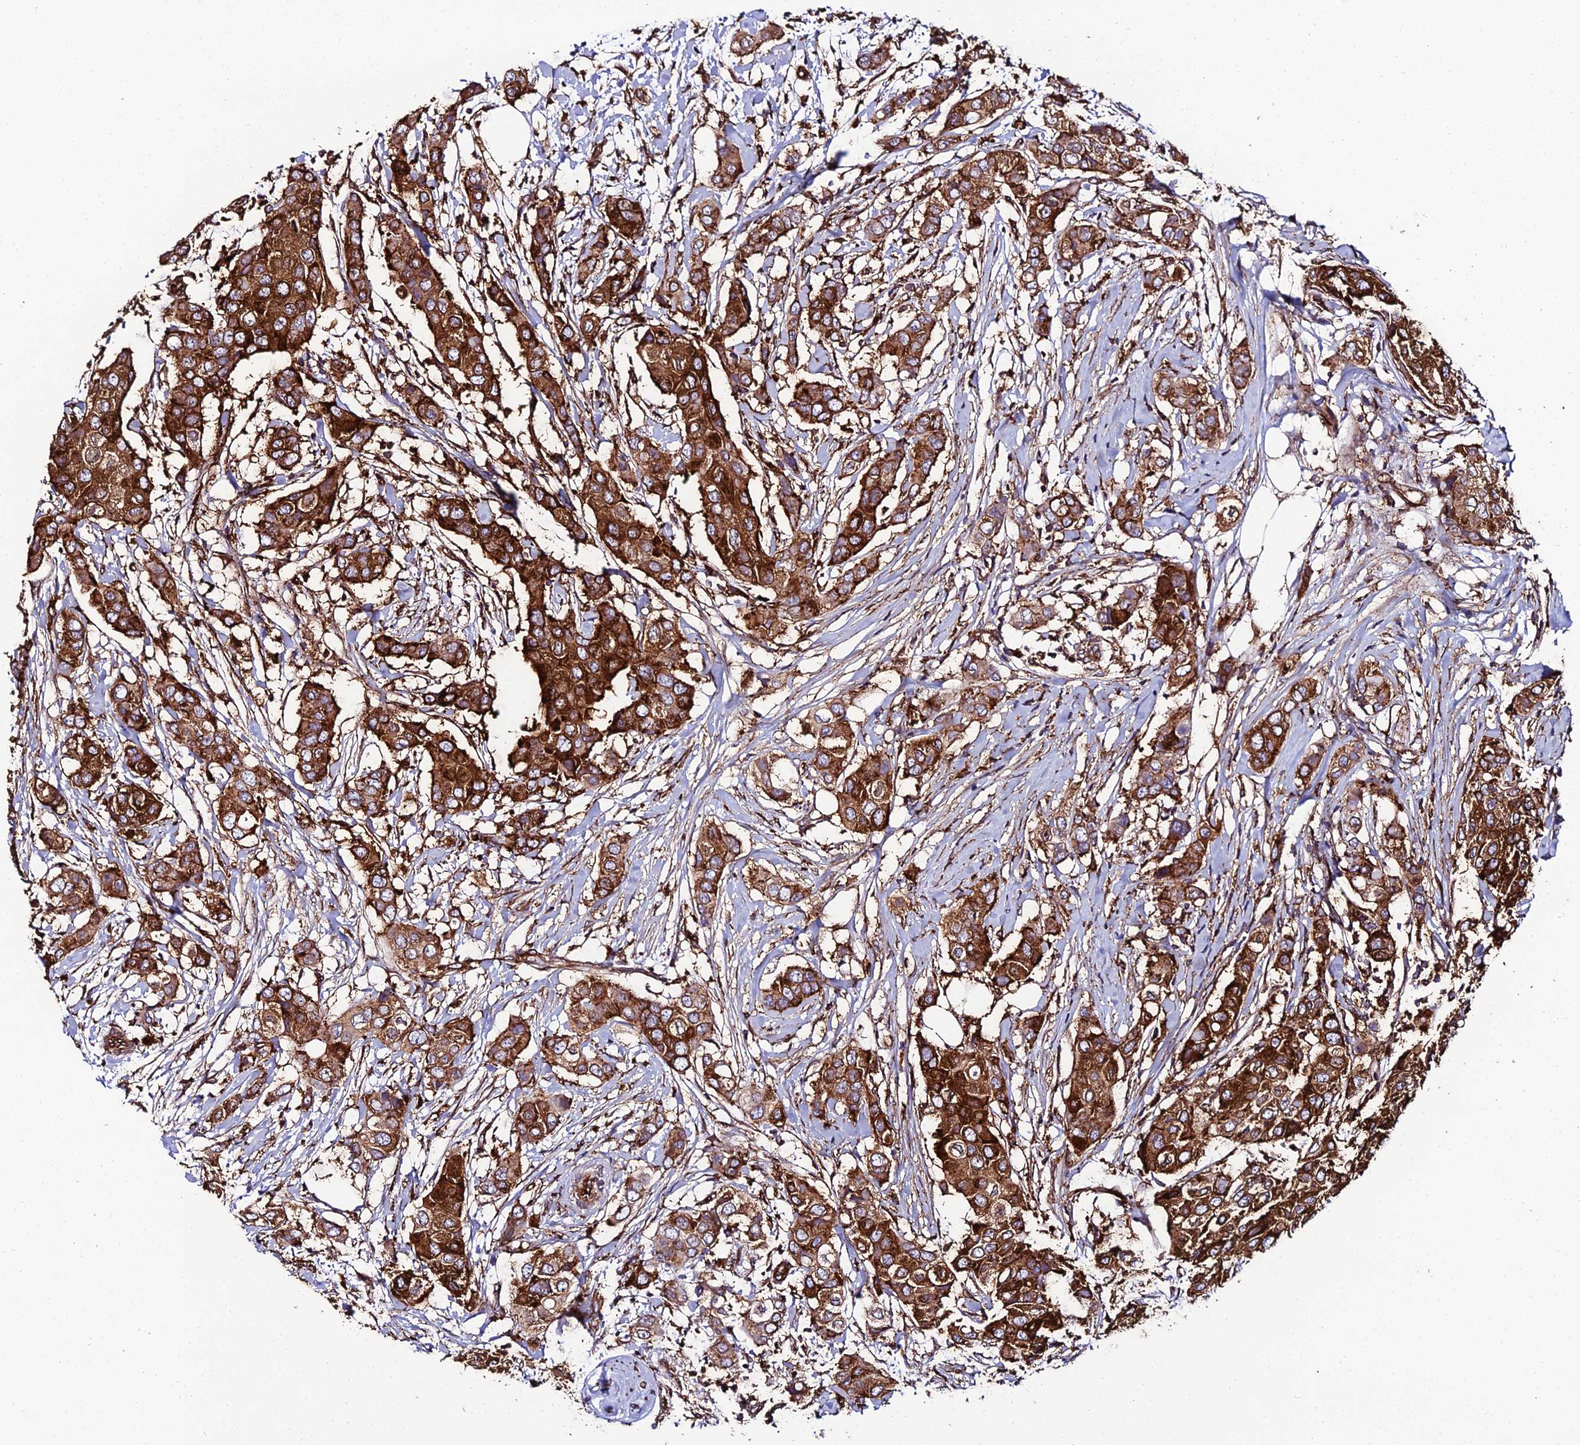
{"staining": {"intensity": "strong", "quantity": ">75%", "location": "cytoplasmic/membranous"}, "tissue": "breast cancer", "cell_type": "Tumor cells", "image_type": "cancer", "snomed": [{"axis": "morphology", "description": "Lobular carcinoma"}, {"axis": "topography", "description": "Breast"}], "caption": "Immunohistochemical staining of breast cancer (lobular carcinoma) reveals strong cytoplasmic/membranous protein positivity in about >75% of tumor cells.", "gene": "DDX19A", "patient": {"sex": "female", "age": 51}}